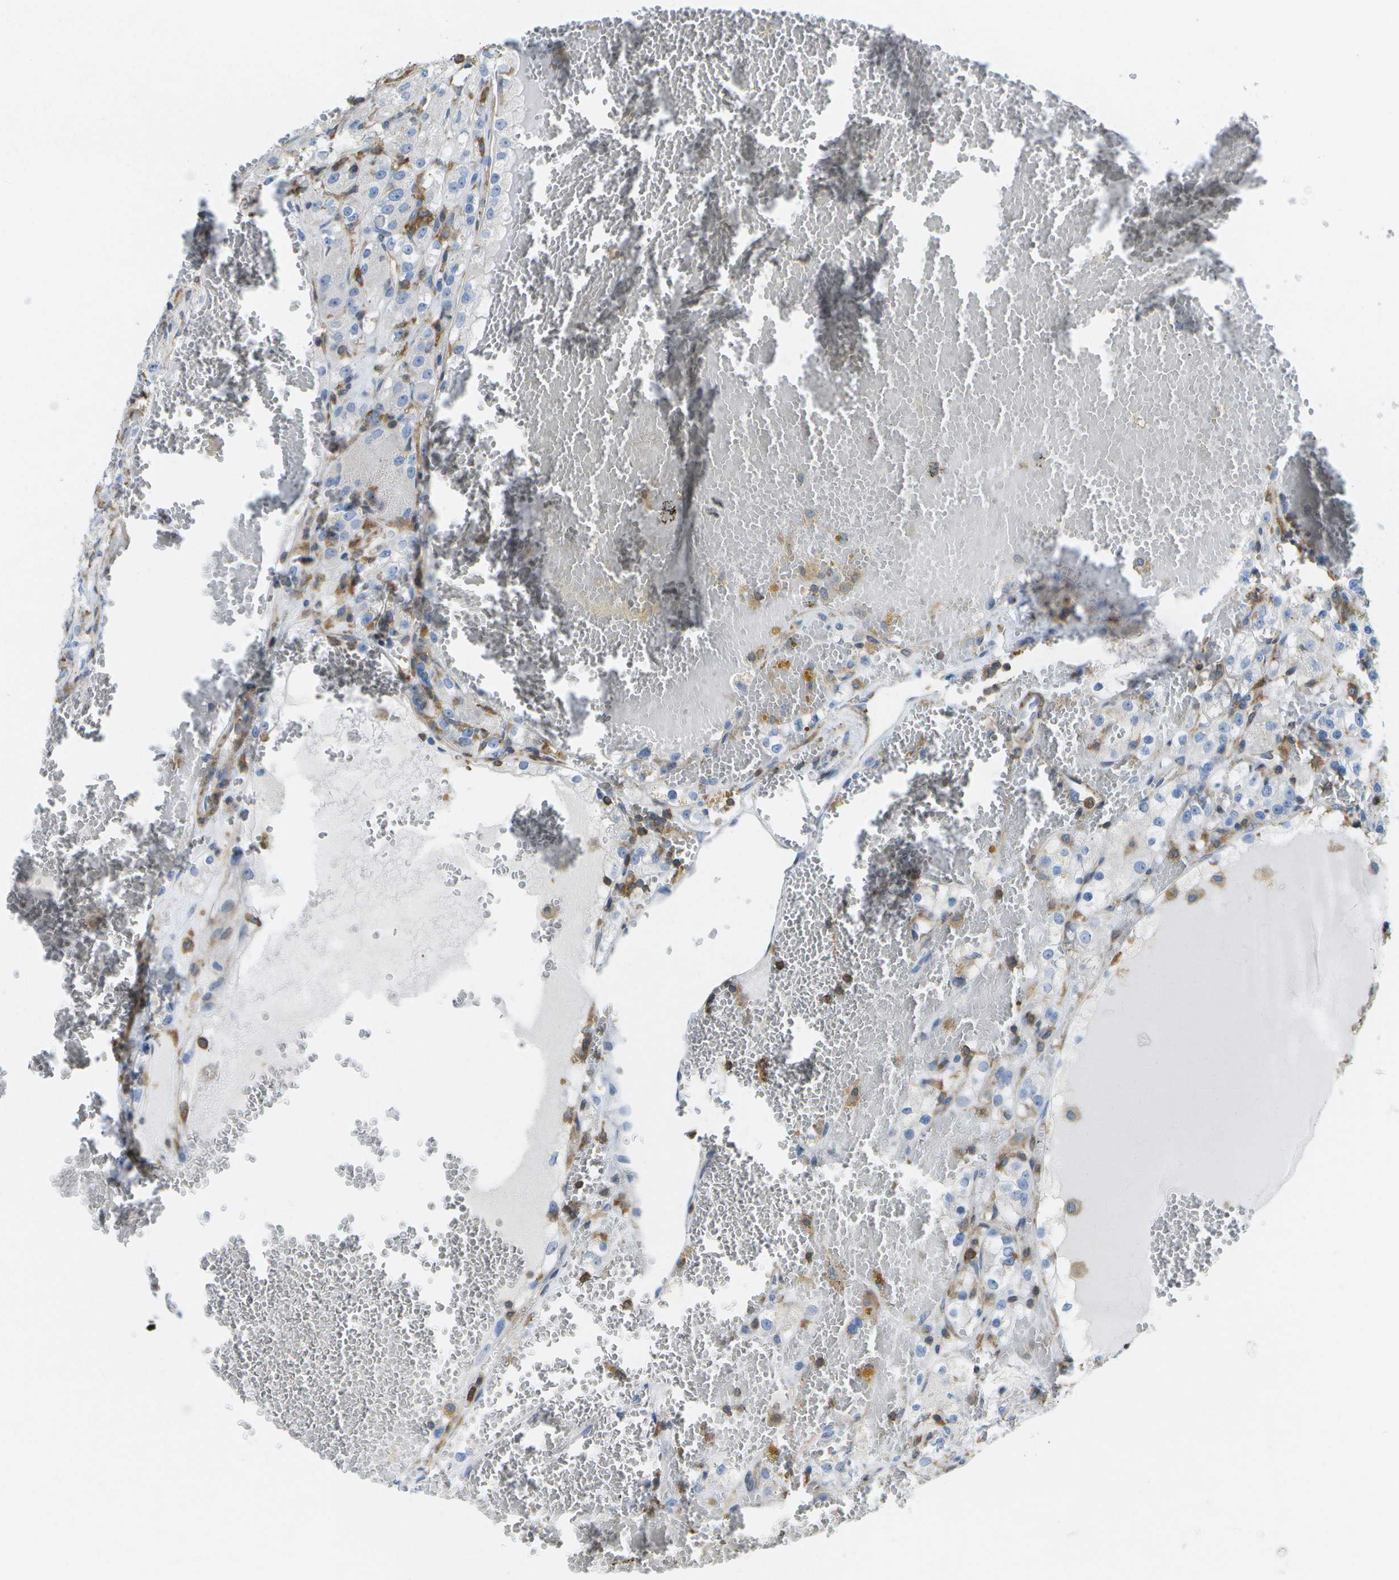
{"staining": {"intensity": "negative", "quantity": "none", "location": "none"}, "tissue": "renal cancer", "cell_type": "Tumor cells", "image_type": "cancer", "snomed": [{"axis": "morphology", "description": "Normal tissue, NOS"}, {"axis": "morphology", "description": "Adenocarcinoma, NOS"}, {"axis": "topography", "description": "Kidney"}], "caption": "This is an immunohistochemistry (IHC) photomicrograph of renal cancer. There is no positivity in tumor cells.", "gene": "RCSD1", "patient": {"sex": "male", "age": 61}}